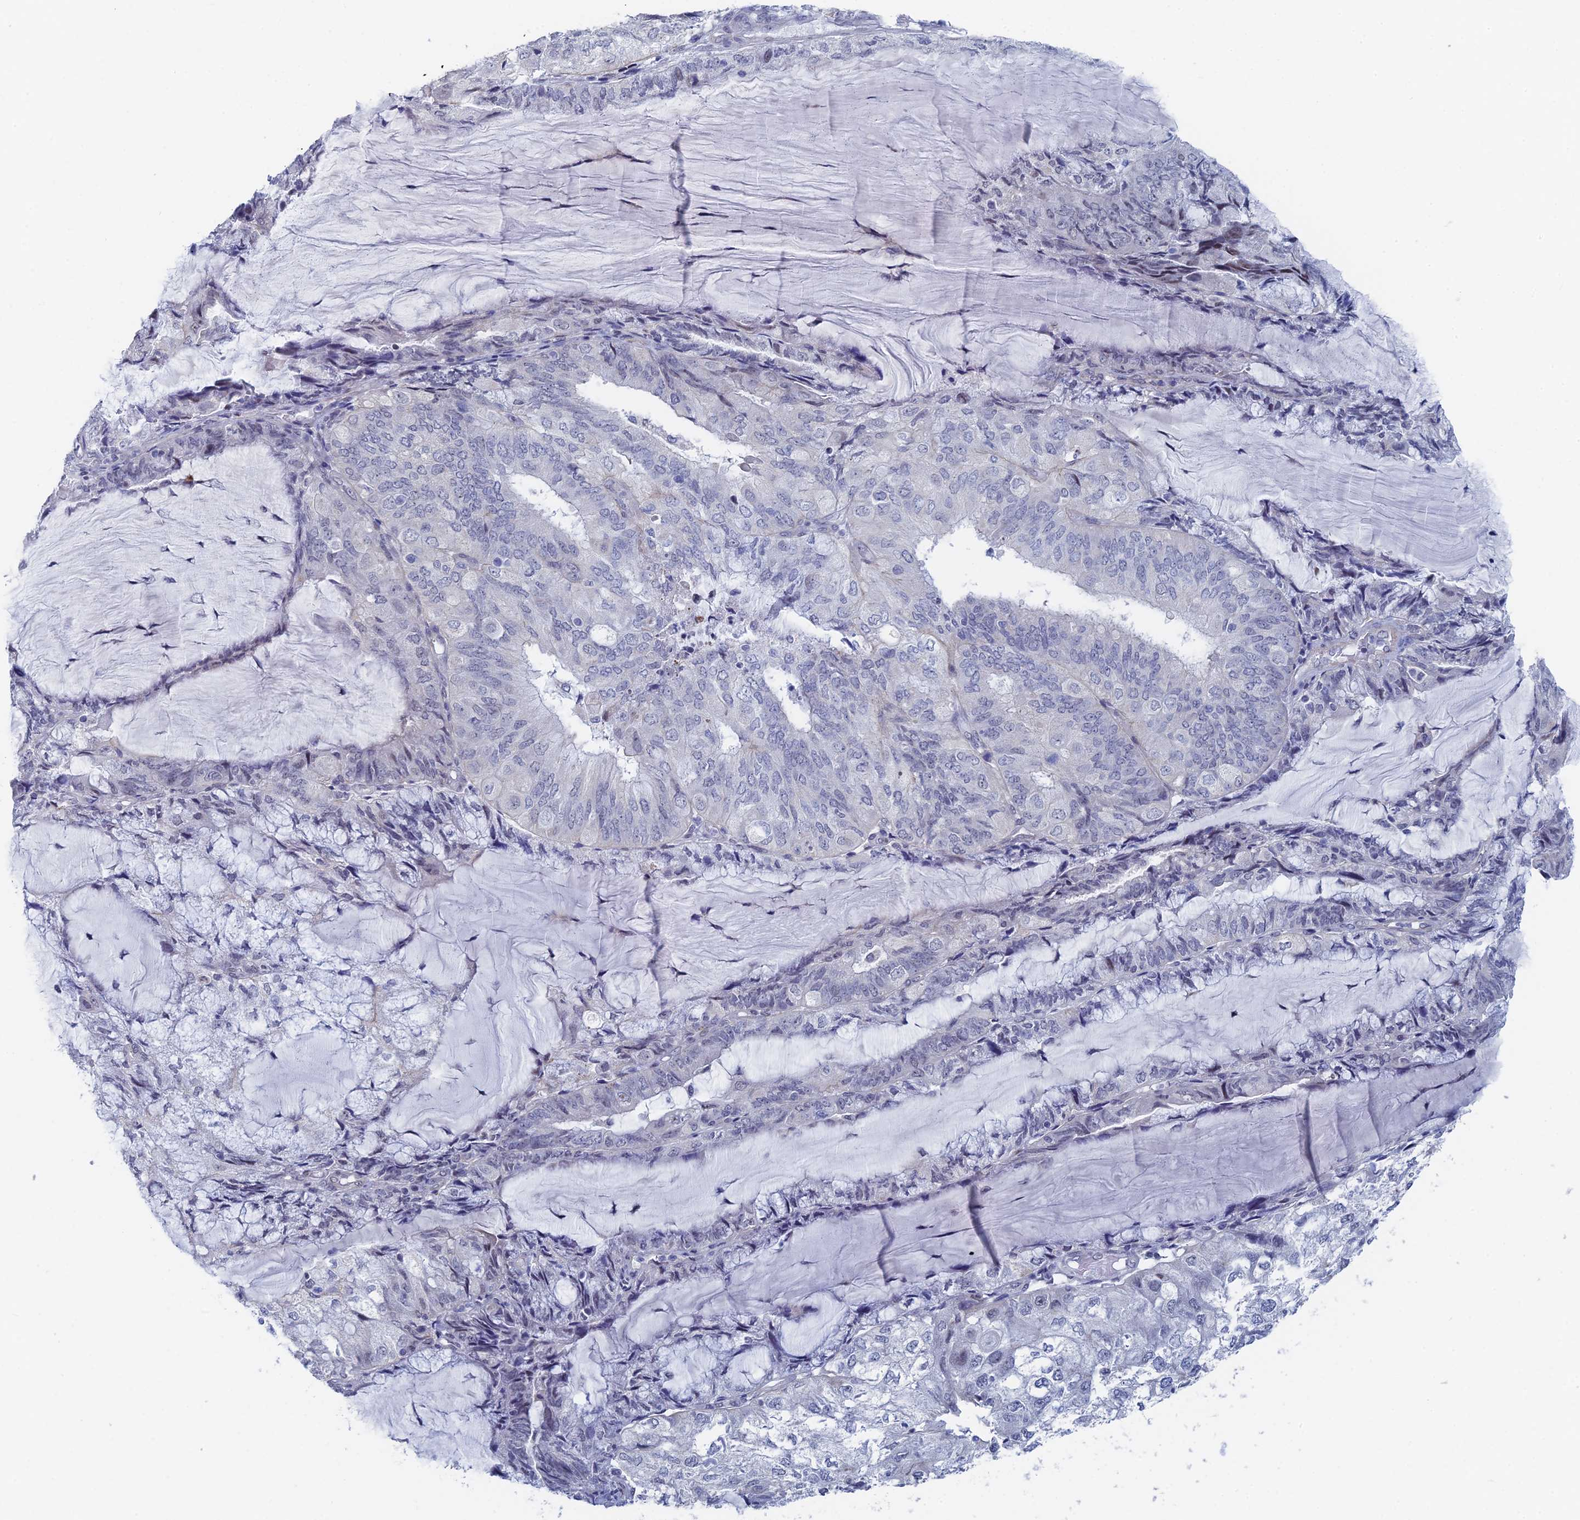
{"staining": {"intensity": "negative", "quantity": "none", "location": "none"}, "tissue": "endometrial cancer", "cell_type": "Tumor cells", "image_type": "cancer", "snomed": [{"axis": "morphology", "description": "Adenocarcinoma, NOS"}, {"axis": "topography", "description": "Endometrium"}], "caption": "A photomicrograph of human endometrial adenocarcinoma is negative for staining in tumor cells.", "gene": "GMNC", "patient": {"sex": "female", "age": 81}}